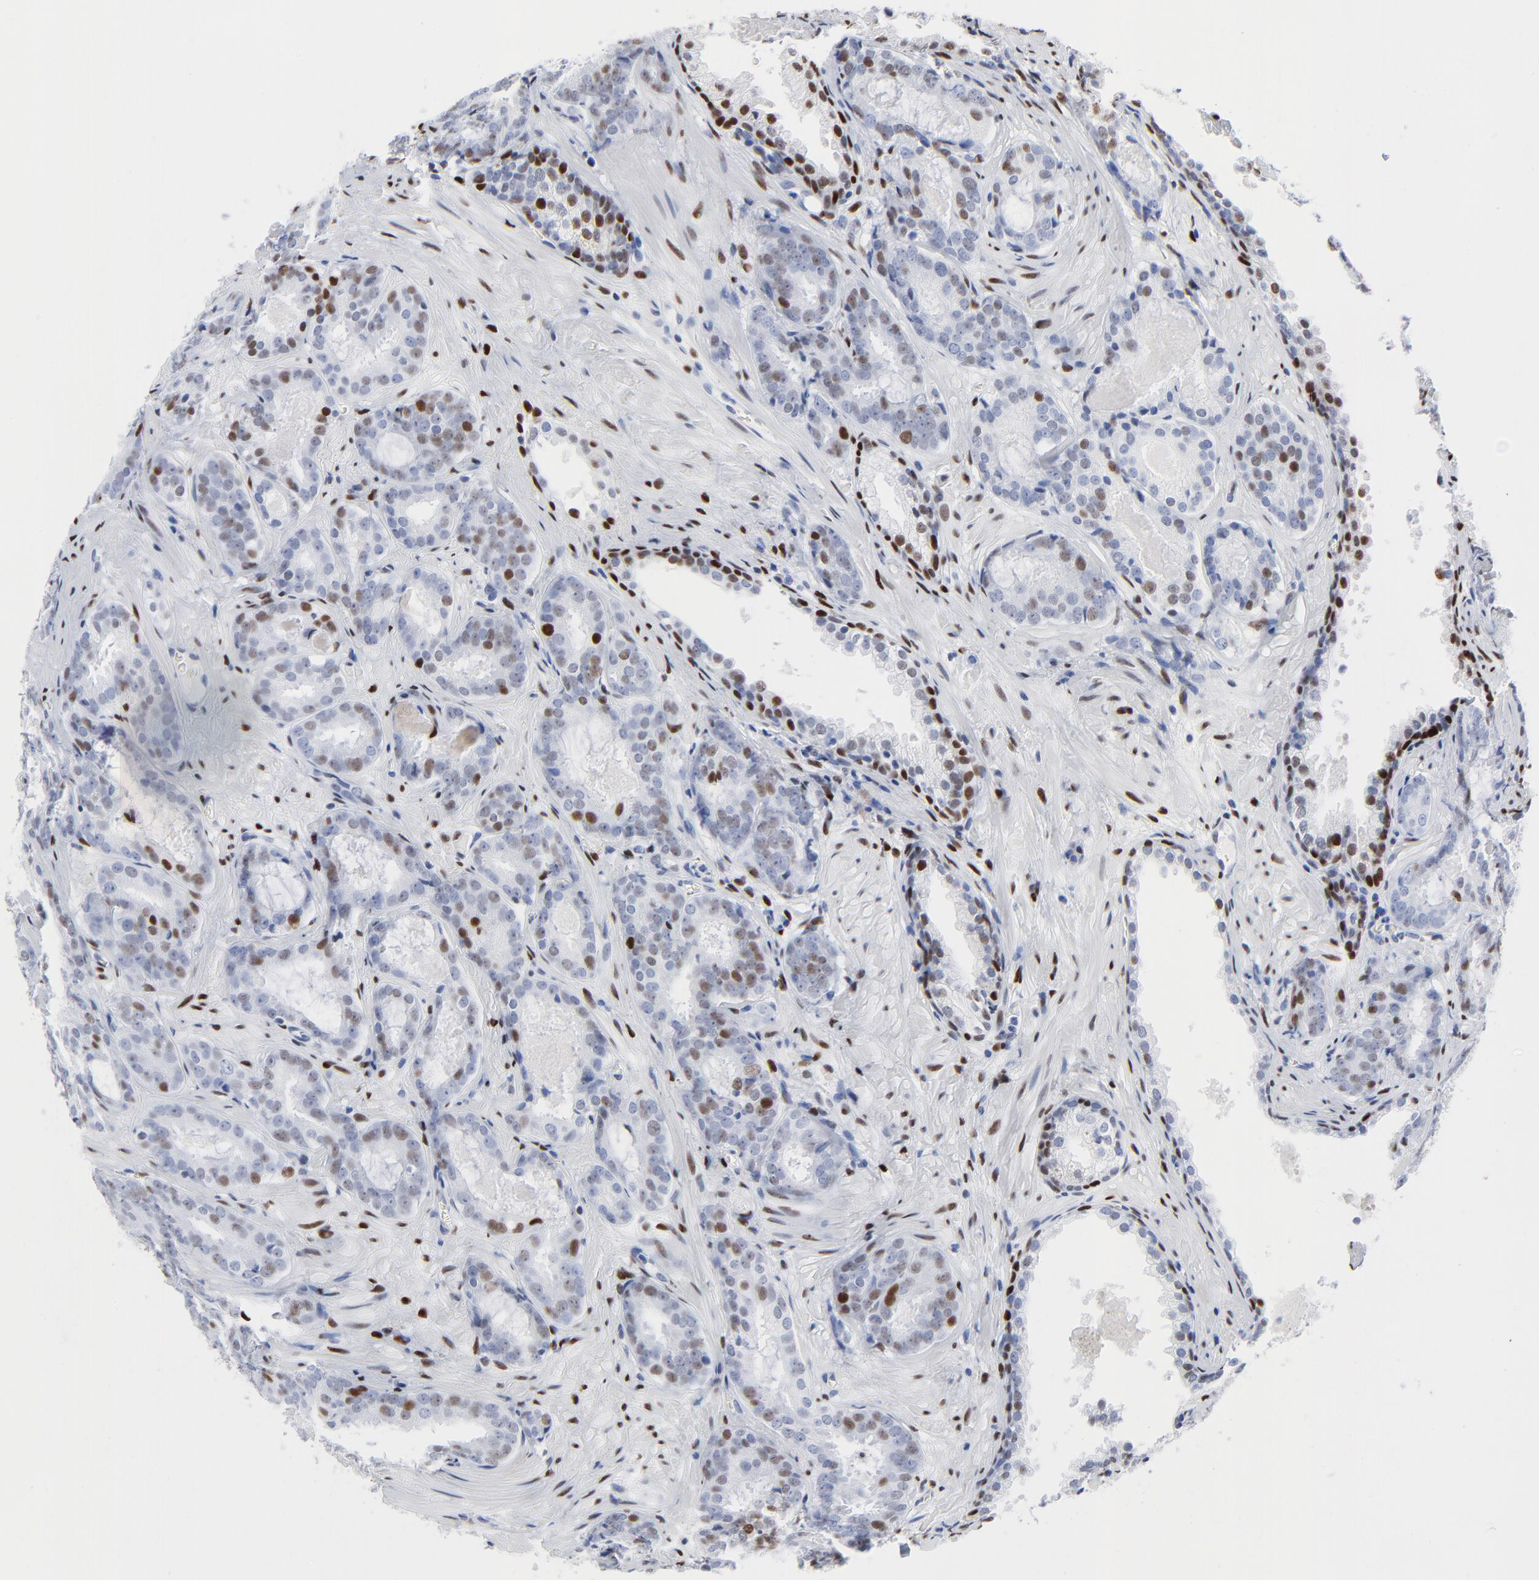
{"staining": {"intensity": "moderate", "quantity": "25%-75%", "location": "nuclear"}, "tissue": "prostate cancer", "cell_type": "Tumor cells", "image_type": "cancer", "snomed": [{"axis": "morphology", "description": "Adenocarcinoma, Medium grade"}, {"axis": "topography", "description": "Prostate"}], "caption": "A histopathology image of human medium-grade adenocarcinoma (prostate) stained for a protein reveals moderate nuclear brown staining in tumor cells.", "gene": "JUN", "patient": {"sex": "male", "age": 64}}